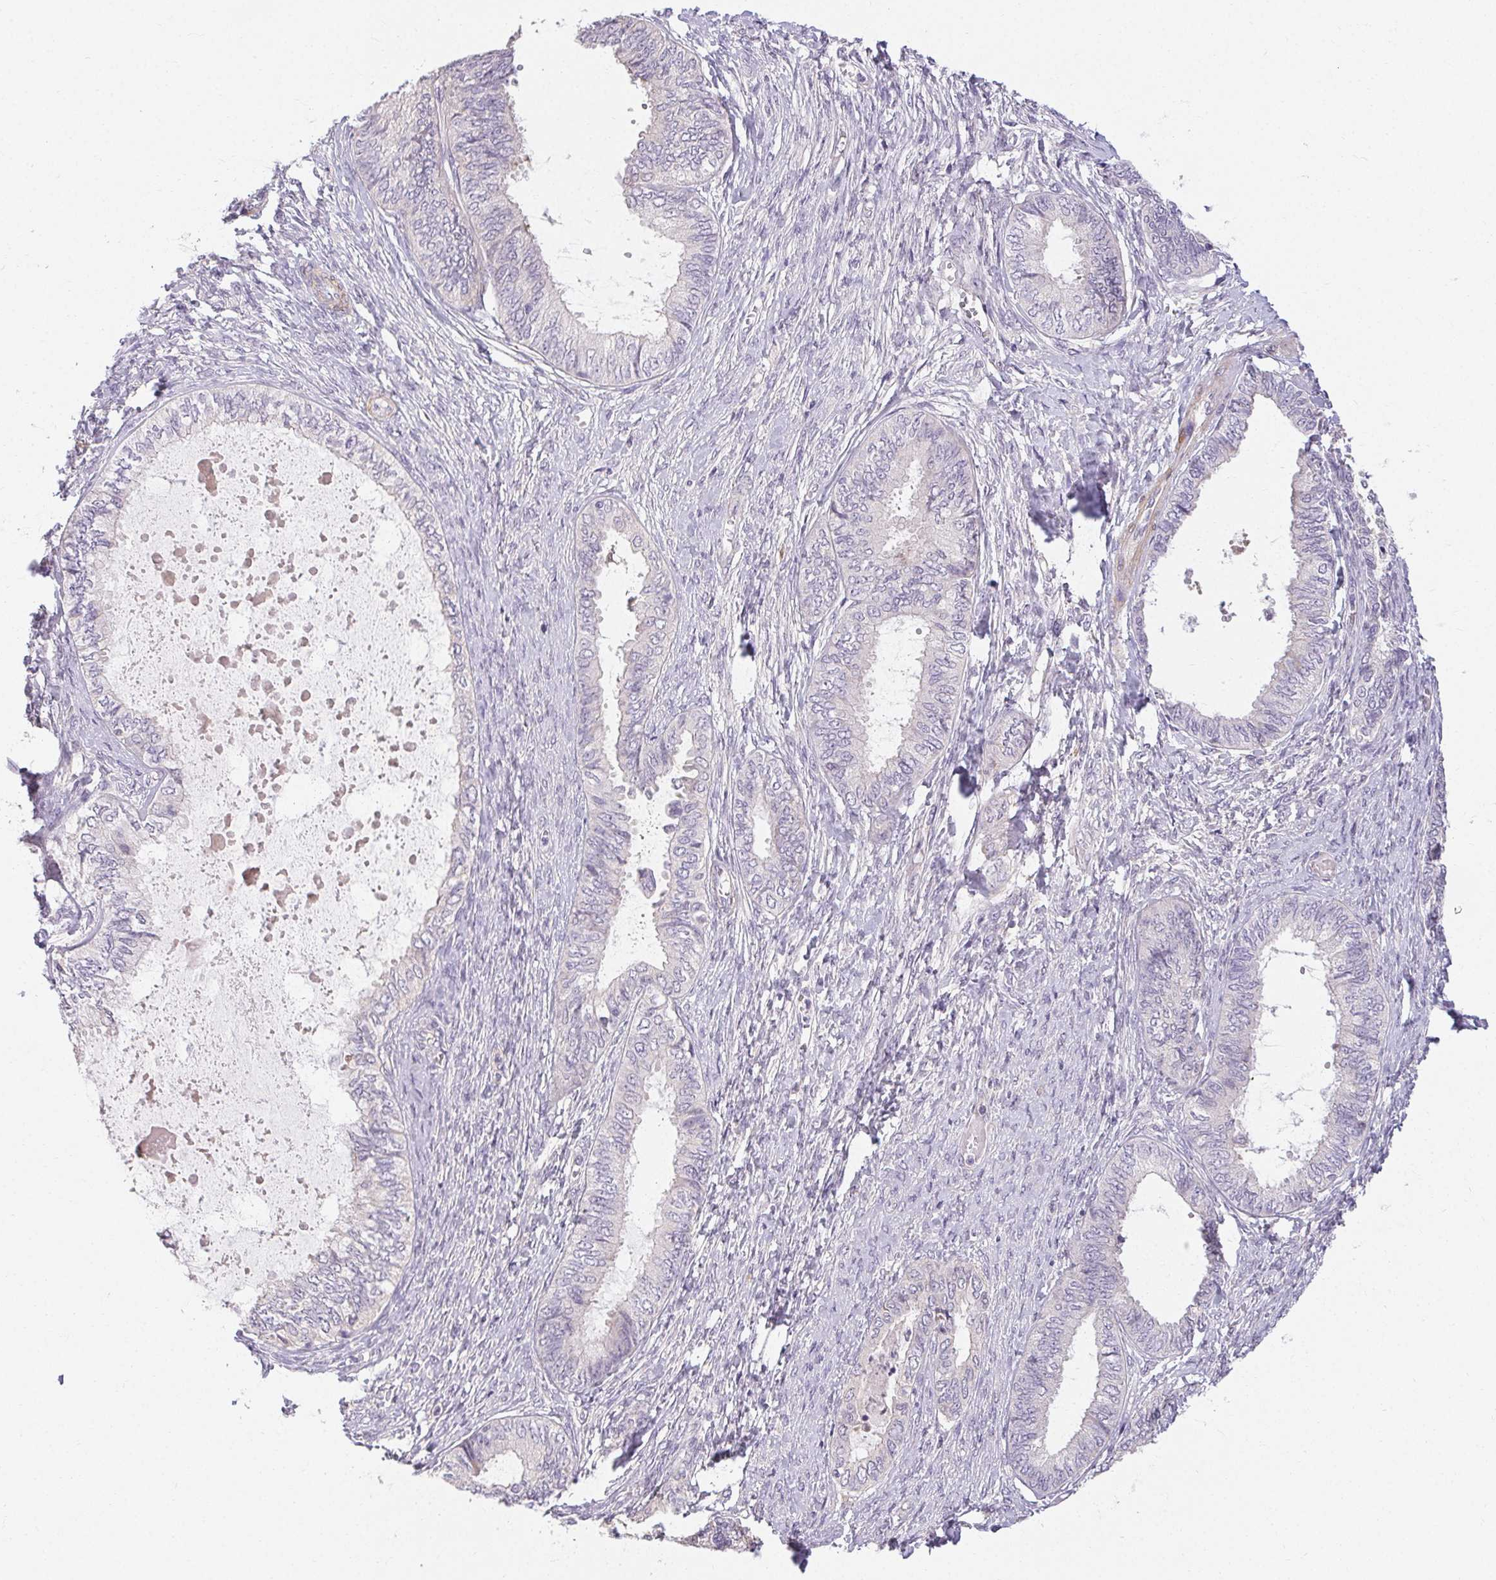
{"staining": {"intensity": "negative", "quantity": "none", "location": "none"}, "tissue": "ovarian cancer", "cell_type": "Tumor cells", "image_type": "cancer", "snomed": [{"axis": "morphology", "description": "Carcinoma, endometroid"}, {"axis": "topography", "description": "Ovary"}], "caption": "DAB immunohistochemical staining of ovarian cancer (endometroid carcinoma) reveals no significant staining in tumor cells.", "gene": "TMEM52B", "patient": {"sex": "female", "age": 70}}